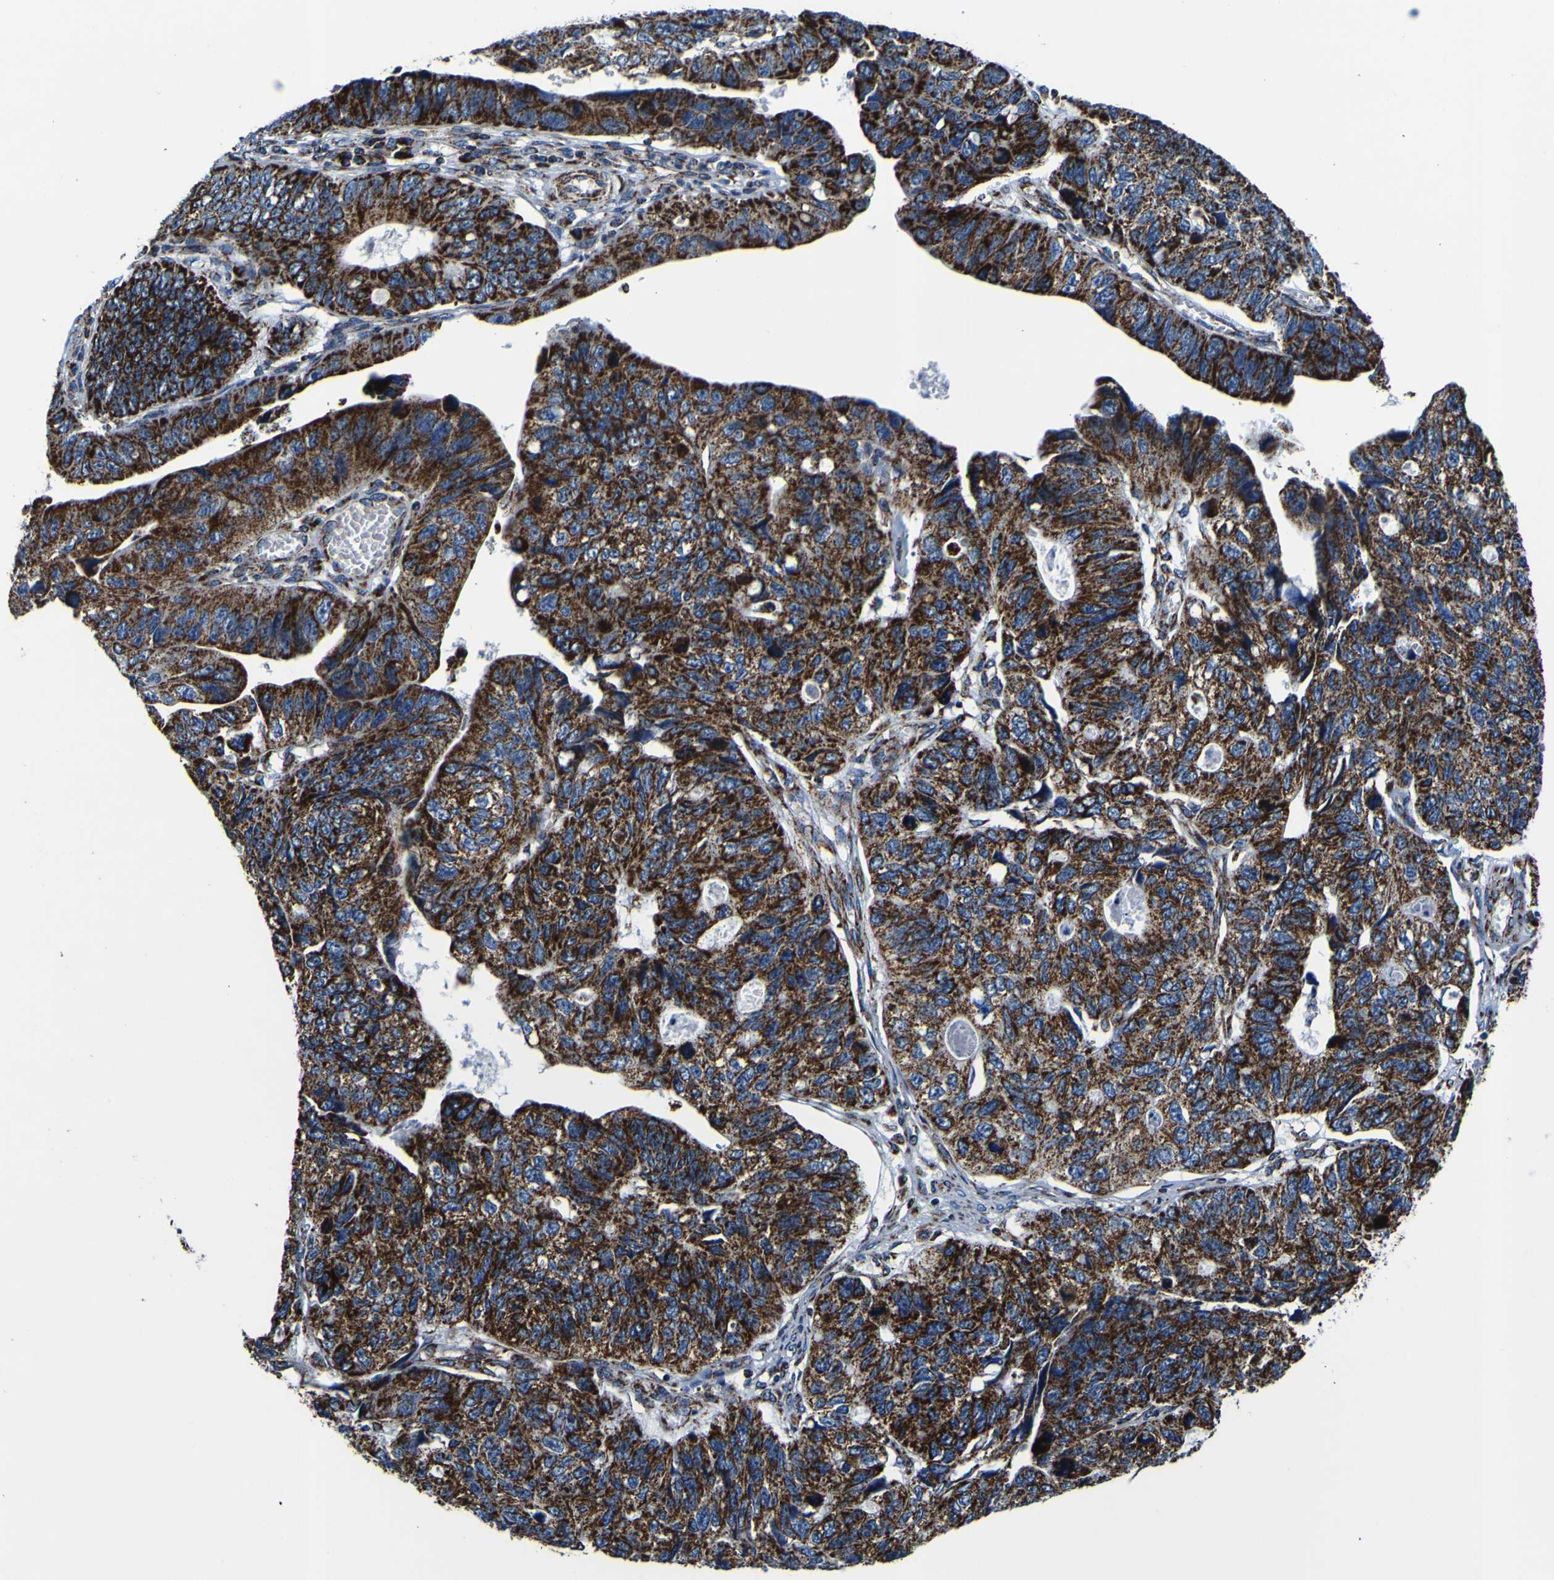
{"staining": {"intensity": "strong", "quantity": ">75%", "location": "cytoplasmic/membranous"}, "tissue": "stomach cancer", "cell_type": "Tumor cells", "image_type": "cancer", "snomed": [{"axis": "morphology", "description": "Adenocarcinoma, NOS"}, {"axis": "topography", "description": "Stomach"}], "caption": "Immunohistochemistry (IHC) (DAB (3,3'-diaminobenzidine)) staining of human stomach cancer demonstrates strong cytoplasmic/membranous protein expression in about >75% of tumor cells.", "gene": "PTRH2", "patient": {"sex": "male", "age": 59}}